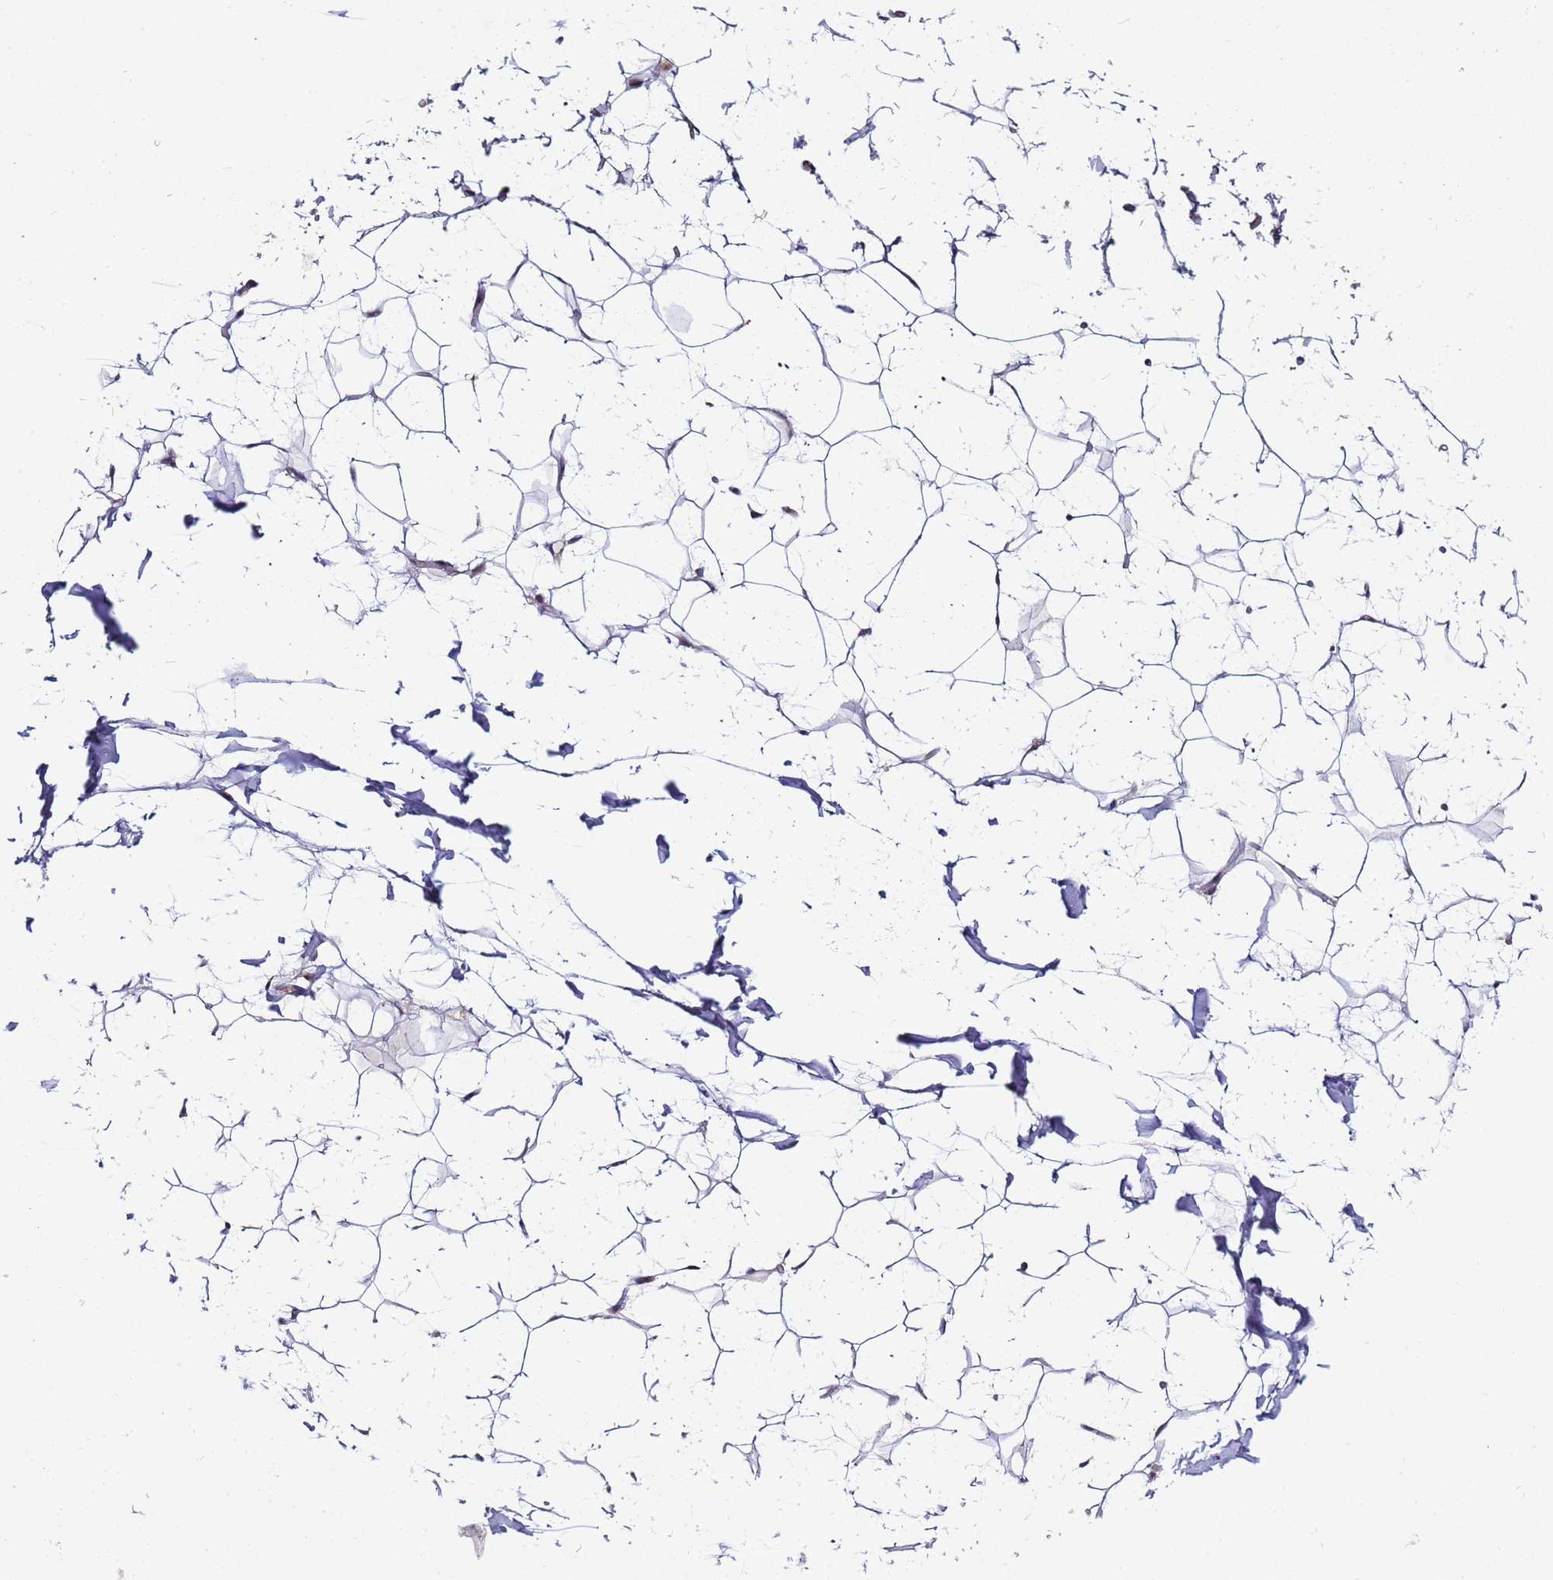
{"staining": {"intensity": "weak", "quantity": ">75%", "location": "nuclear"}, "tissue": "adipose tissue", "cell_type": "Adipocytes", "image_type": "normal", "snomed": [{"axis": "morphology", "description": "Normal tissue, NOS"}, {"axis": "topography", "description": "Breast"}], "caption": "The photomicrograph shows staining of benign adipose tissue, revealing weak nuclear protein expression (brown color) within adipocytes.", "gene": "KRI1", "patient": {"sex": "female", "age": 26}}